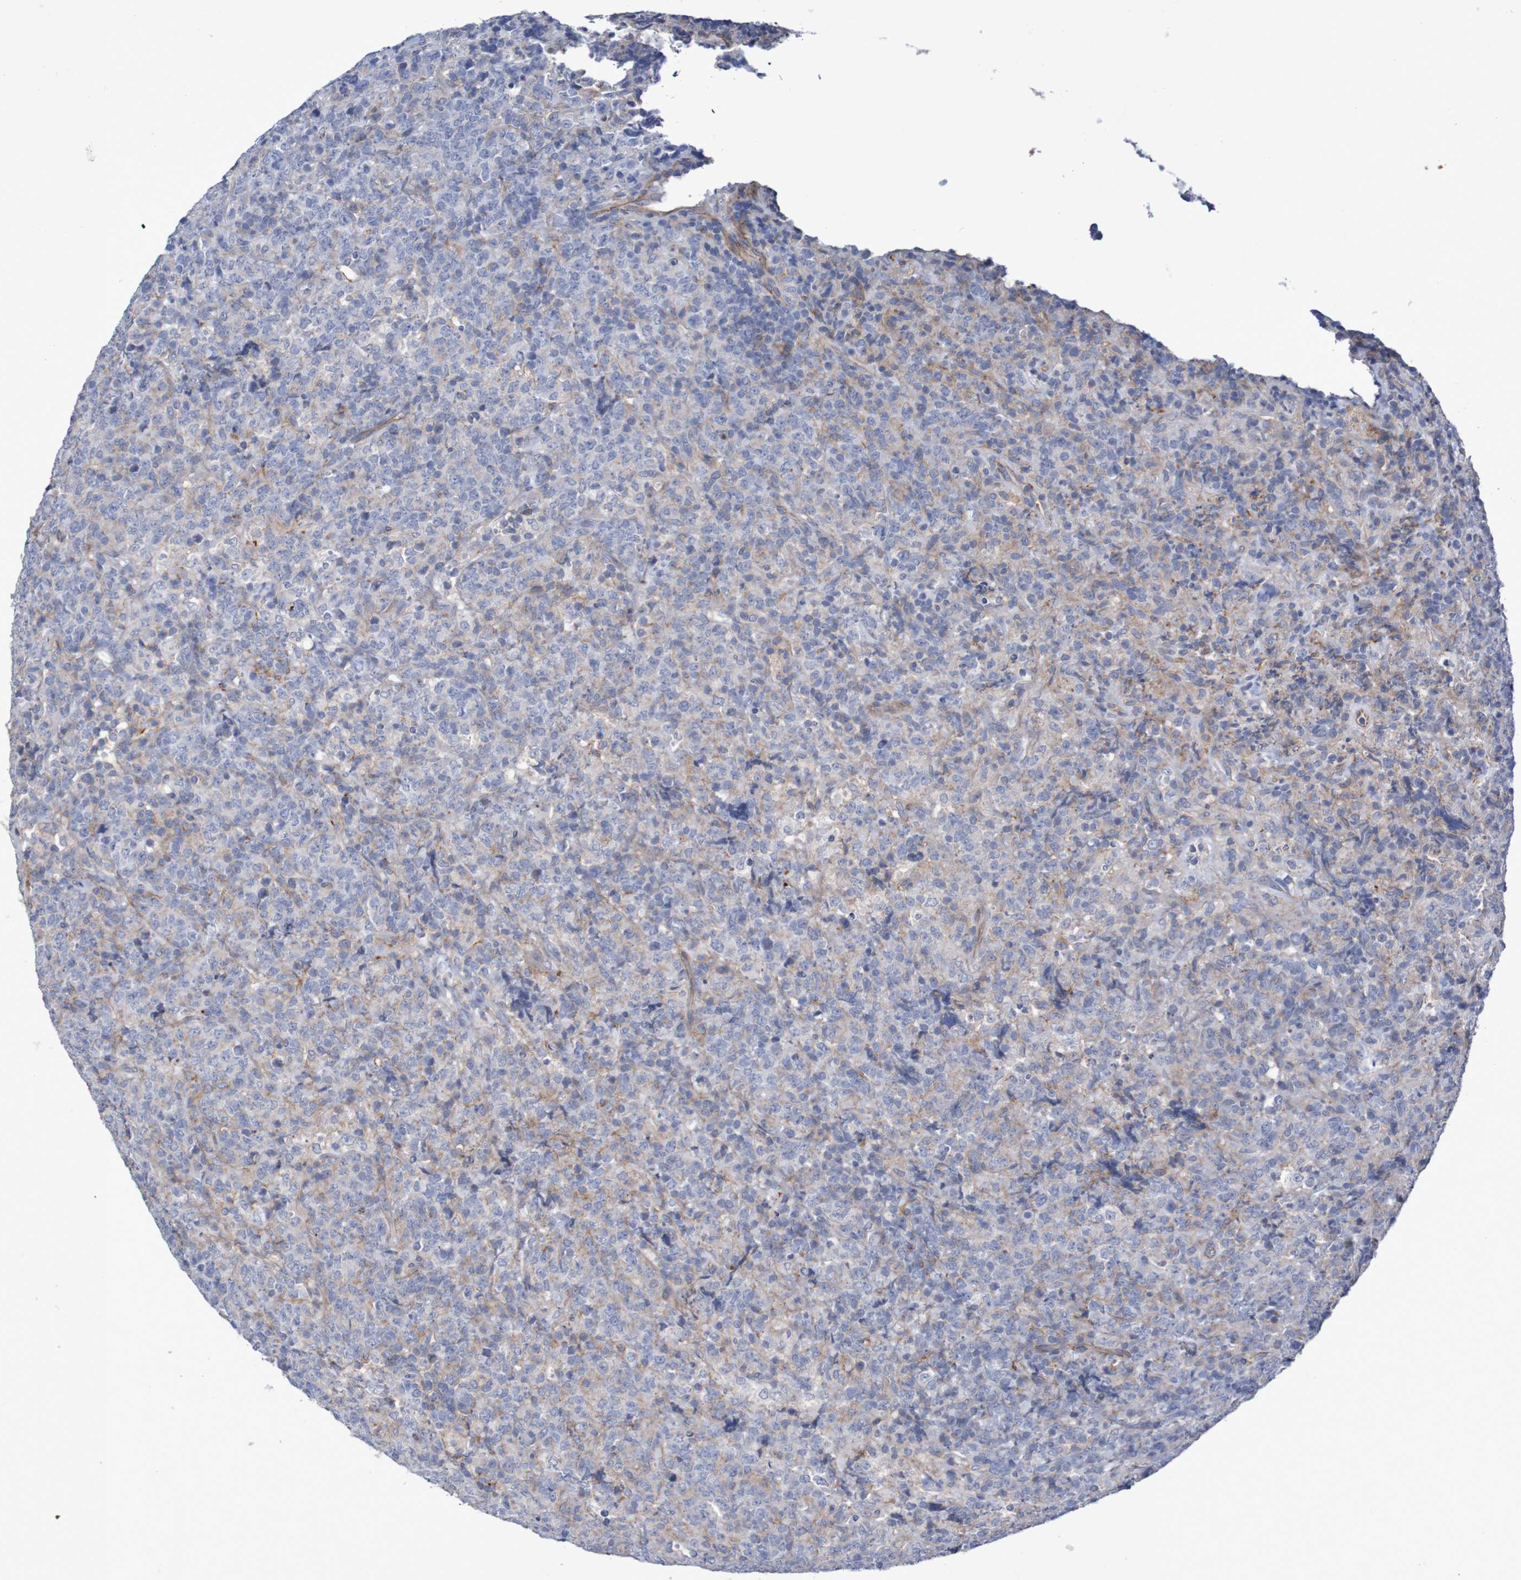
{"staining": {"intensity": "negative", "quantity": "none", "location": "none"}, "tissue": "lymphoma", "cell_type": "Tumor cells", "image_type": "cancer", "snomed": [{"axis": "morphology", "description": "Malignant lymphoma, non-Hodgkin's type, High grade"}, {"axis": "topography", "description": "Tonsil"}], "caption": "High power microscopy histopathology image of an IHC micrograph of malignant lymphoma, non-Hodgkin's type (high-grade), revealing no significant staining in tumor cells. The staining was performed using DAB (3,3'-diaminobenzidine) to visualize the protein expression in brown, while the nuclei were stained in blue with hematoxylin (Magnification: 20x).", "gene": "NECTIN2", "patient": {"sex": "female", "age": 36}}